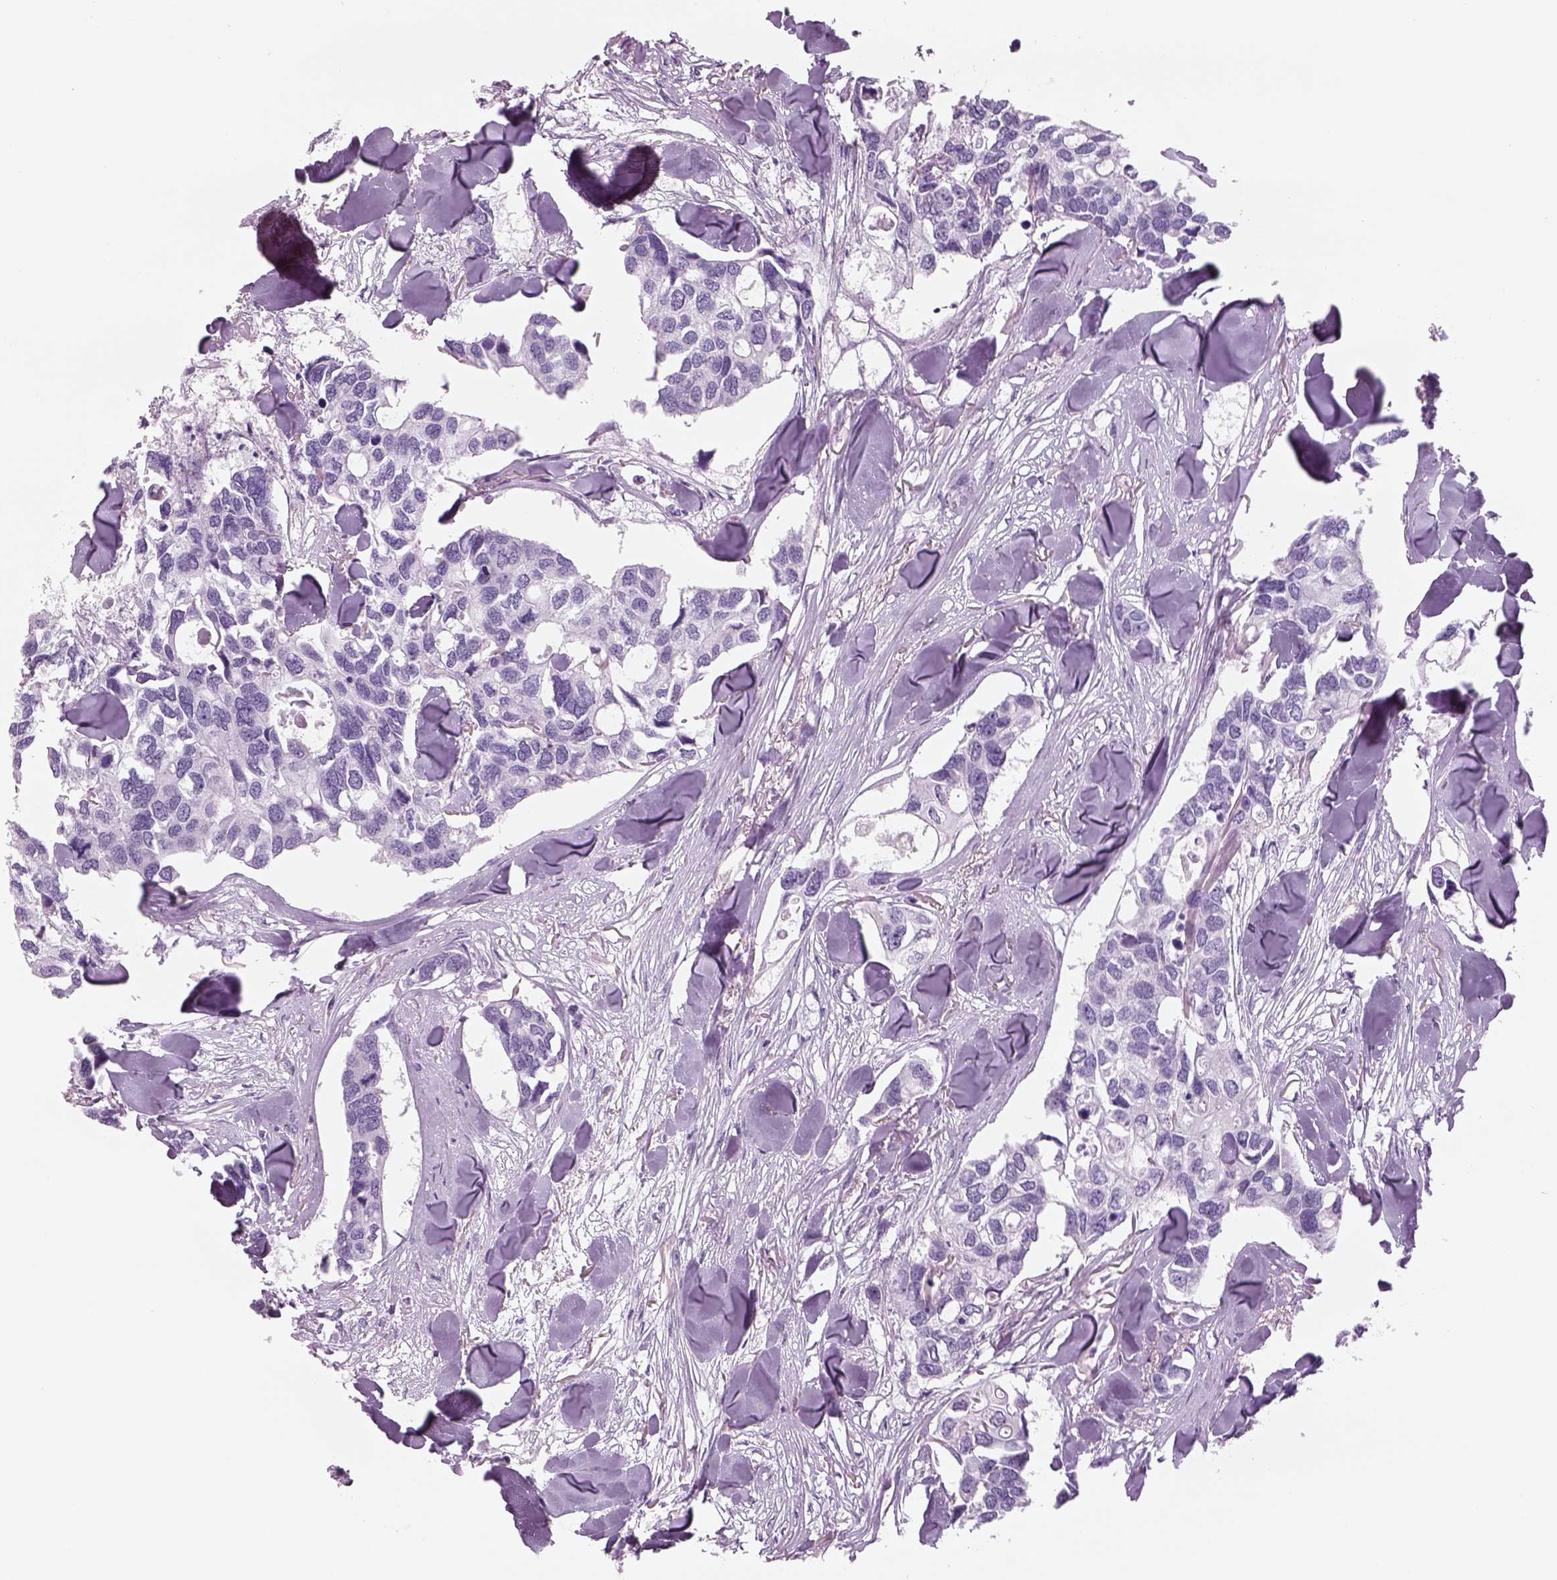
{"staining": {"intensity": "negative", "quantity": "none", "location": "none"}, "tissue": "breast cancer", "cell_type": "Tumor cells", "image_type": "cancer", "snomed": [{"axis": "morphology", "description": "Duct carcinoma"}, {"axis": "topography", "description": "Breast"}], "caption": "IHC image of neoplastic tissue: human invasive ductal carcinoma (breast) stained with DAB (3,3'-diaminobenzidine) exhibits no significant protein expression in tumor cells.", "gene": "RHO", "patient": {"sex": "female", "age": 83}}